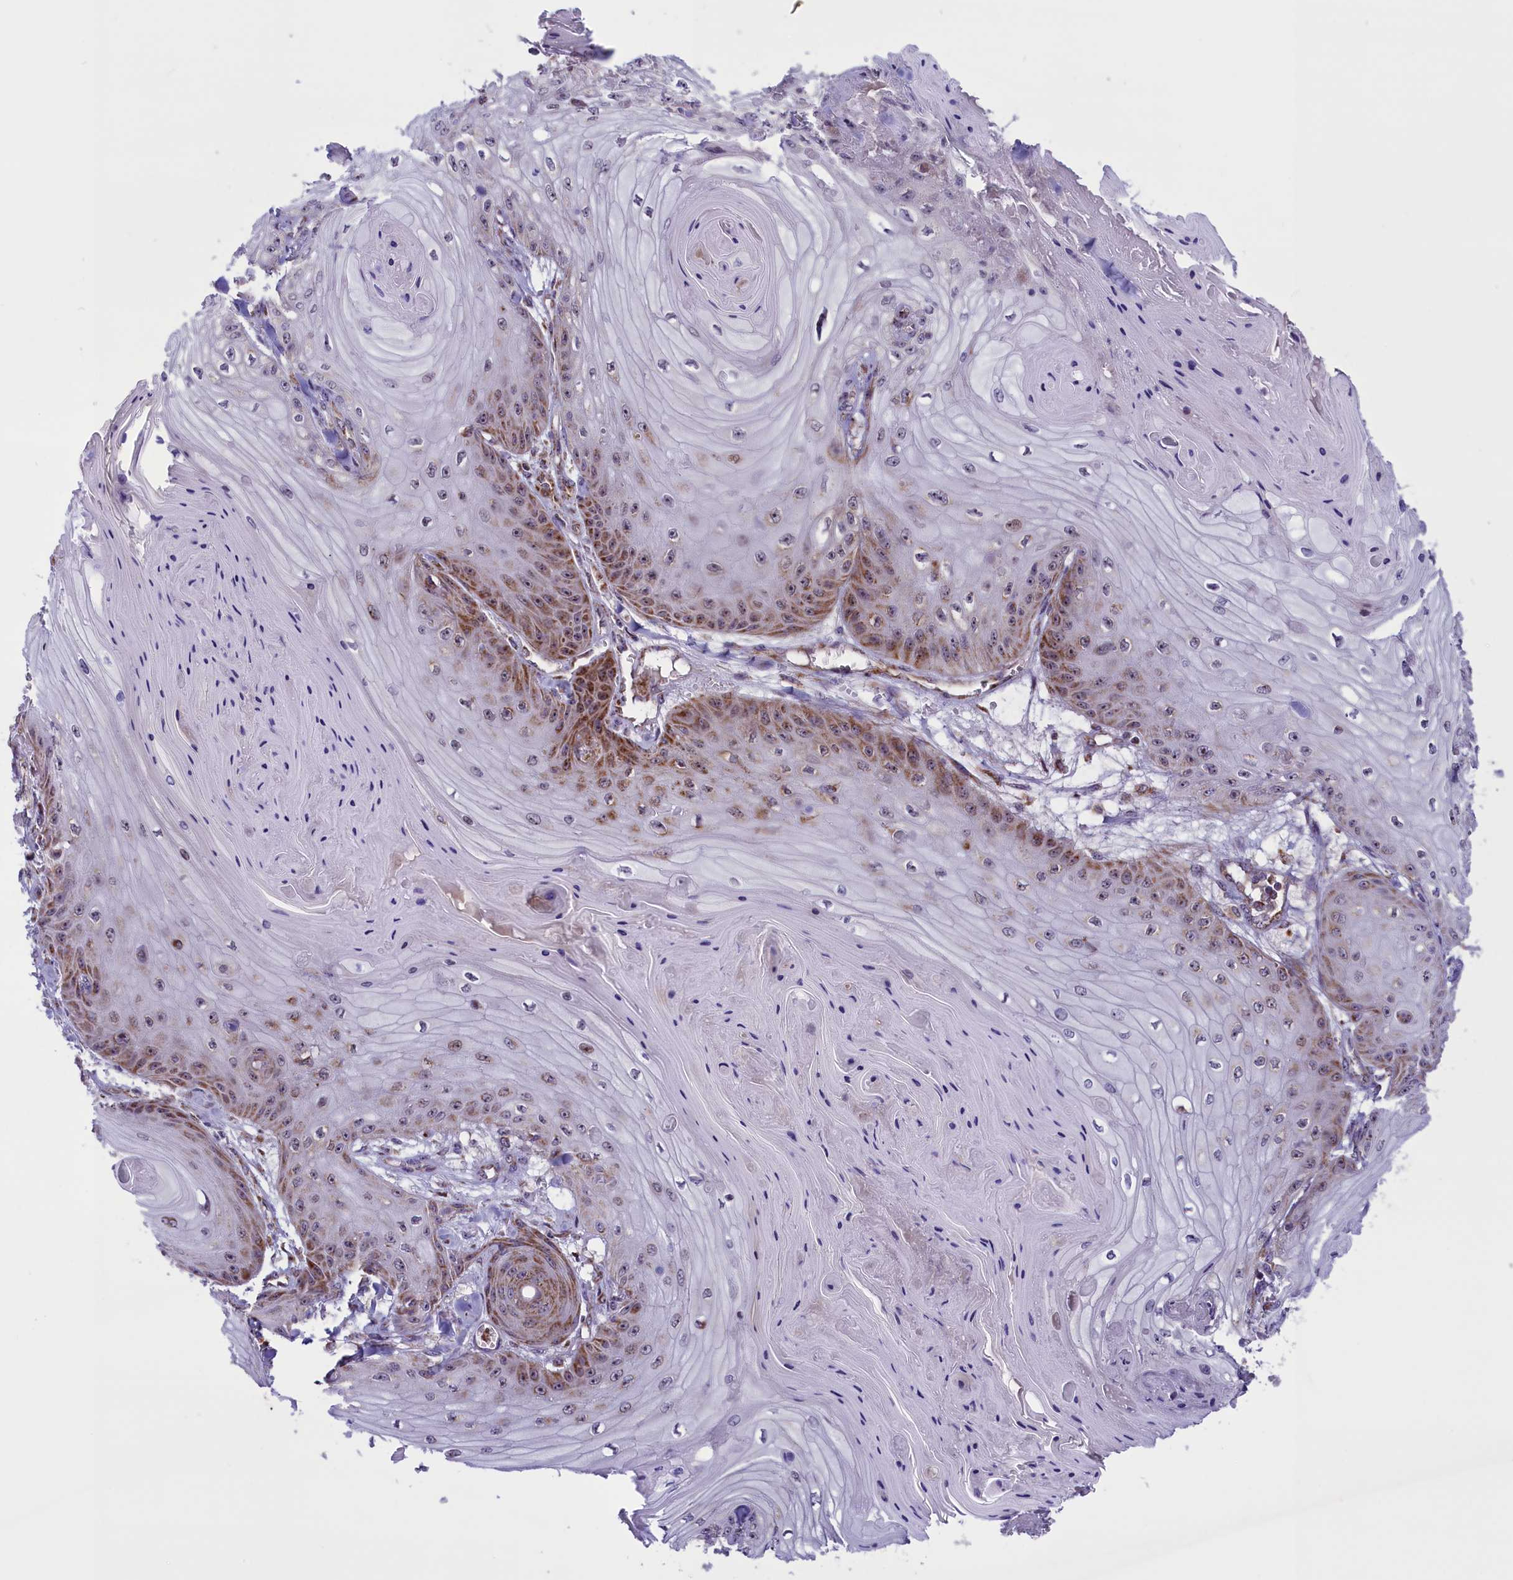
{"staining": {"intensity": "moderate", "quantity": "<25%", "location": "cytoplasmic/membranous"}, "tissue": "skin cancer", "cell_type": "Tumor cells", "image_type": "cancer", "snomed": [{"axis": "morphology", "description": "Squamous cell carcinoma, NOS"}, {"axis": "topography", "description": "Skin"}], "caption": "Skin squamous cell carcinoma tissue shows moderate cytoplasmic/membranous positivity in about <25% of tumor cells", "gene": "NDUFS5", "patient": {"sex": "male", "age": 74}}